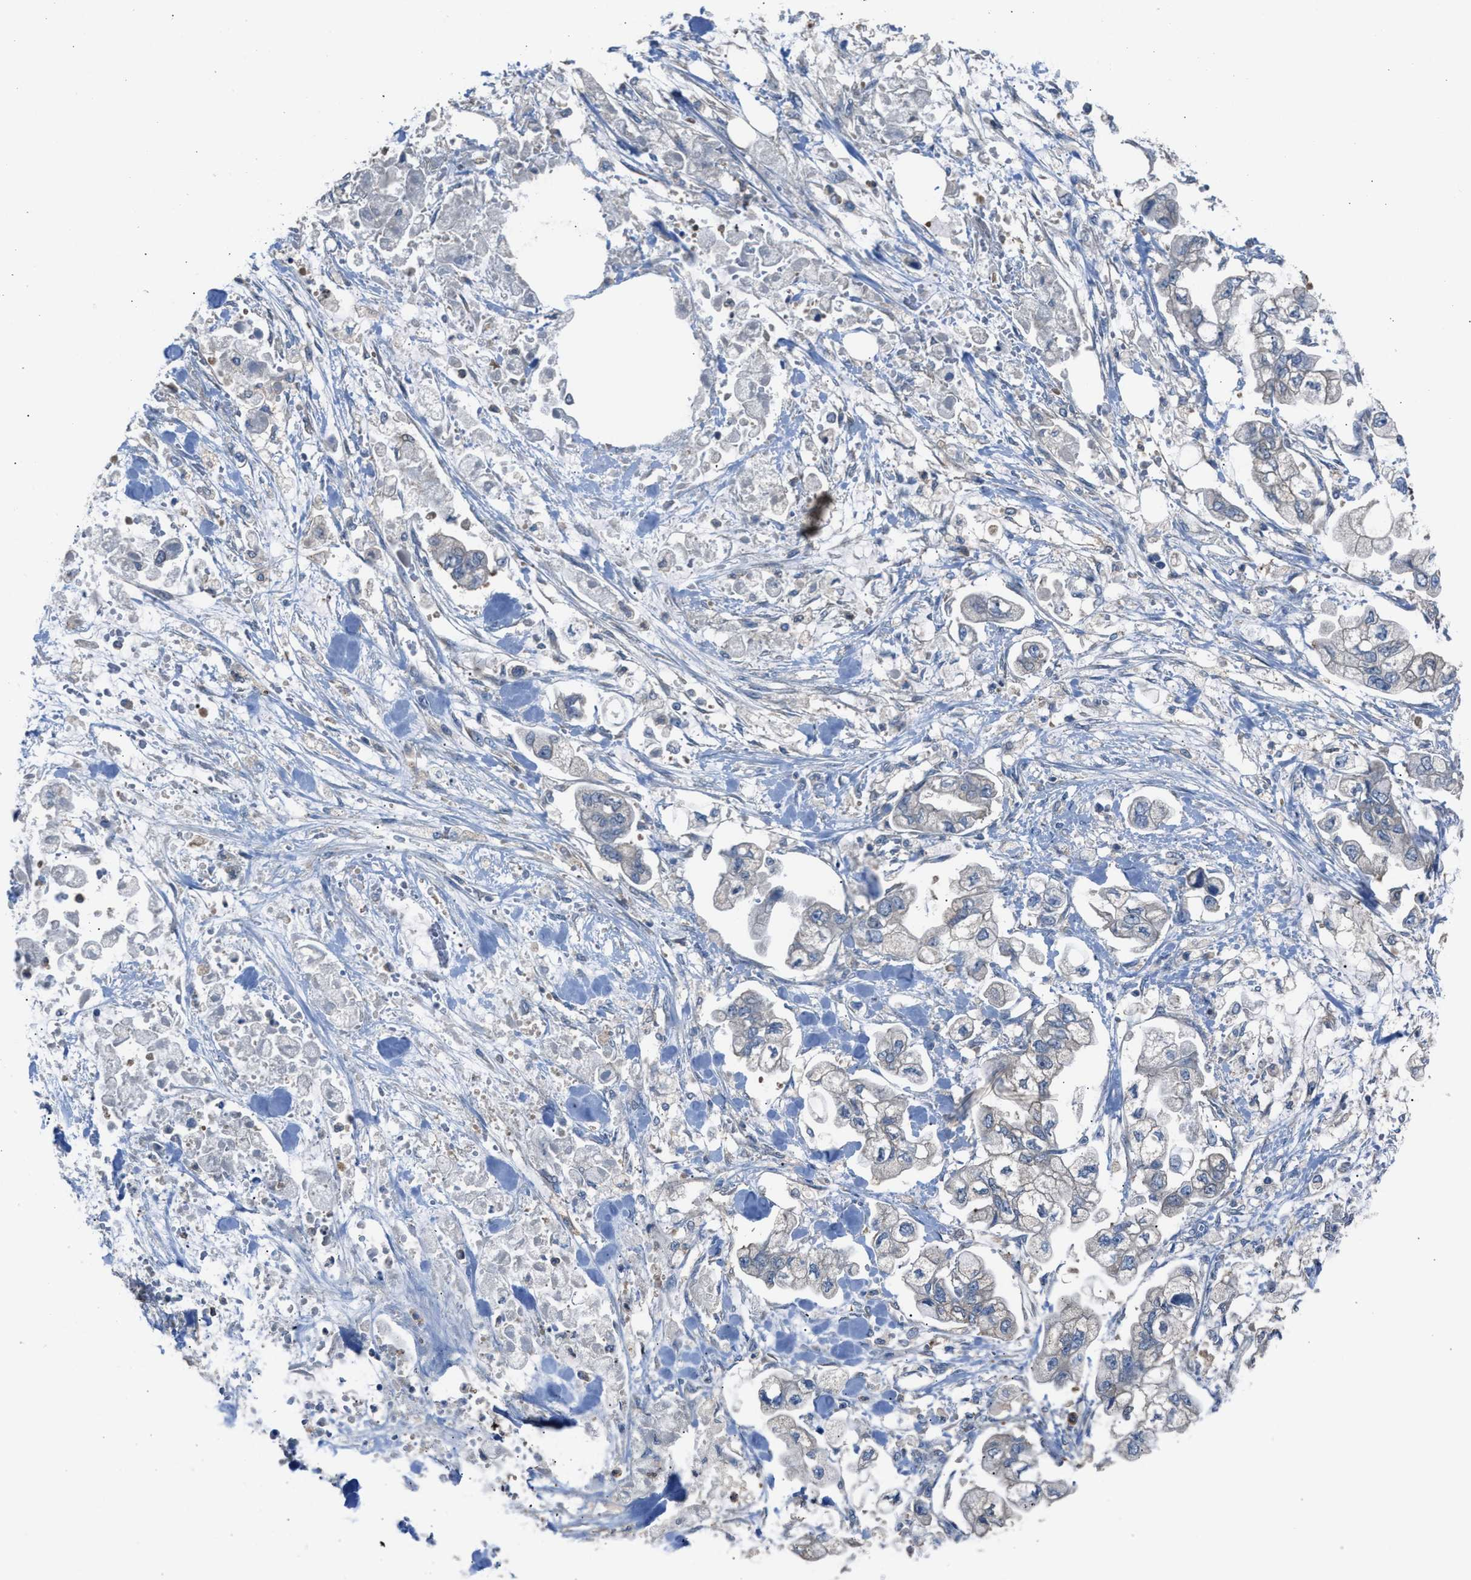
{"staining": {"intensity": "negative", "quantity": "none", "location": "none"}, "tissue": "stomach cancer", "cell_type": "Tumor cells", "image_type": "cancer", "snomed": [{"axis": "morphology", "description": "Normal tissue, NOS"}, {"axis": "morphology", "description": "Adenocarcinoma, NOS"}, {"axis": "topography", "description": "Stomach"}], "caption": "IHC of human stomach adenocarcinoma displays no positivity in tumor cells.", "gene": "NQO2", "patient": {"sex": "male", "age": 62}}